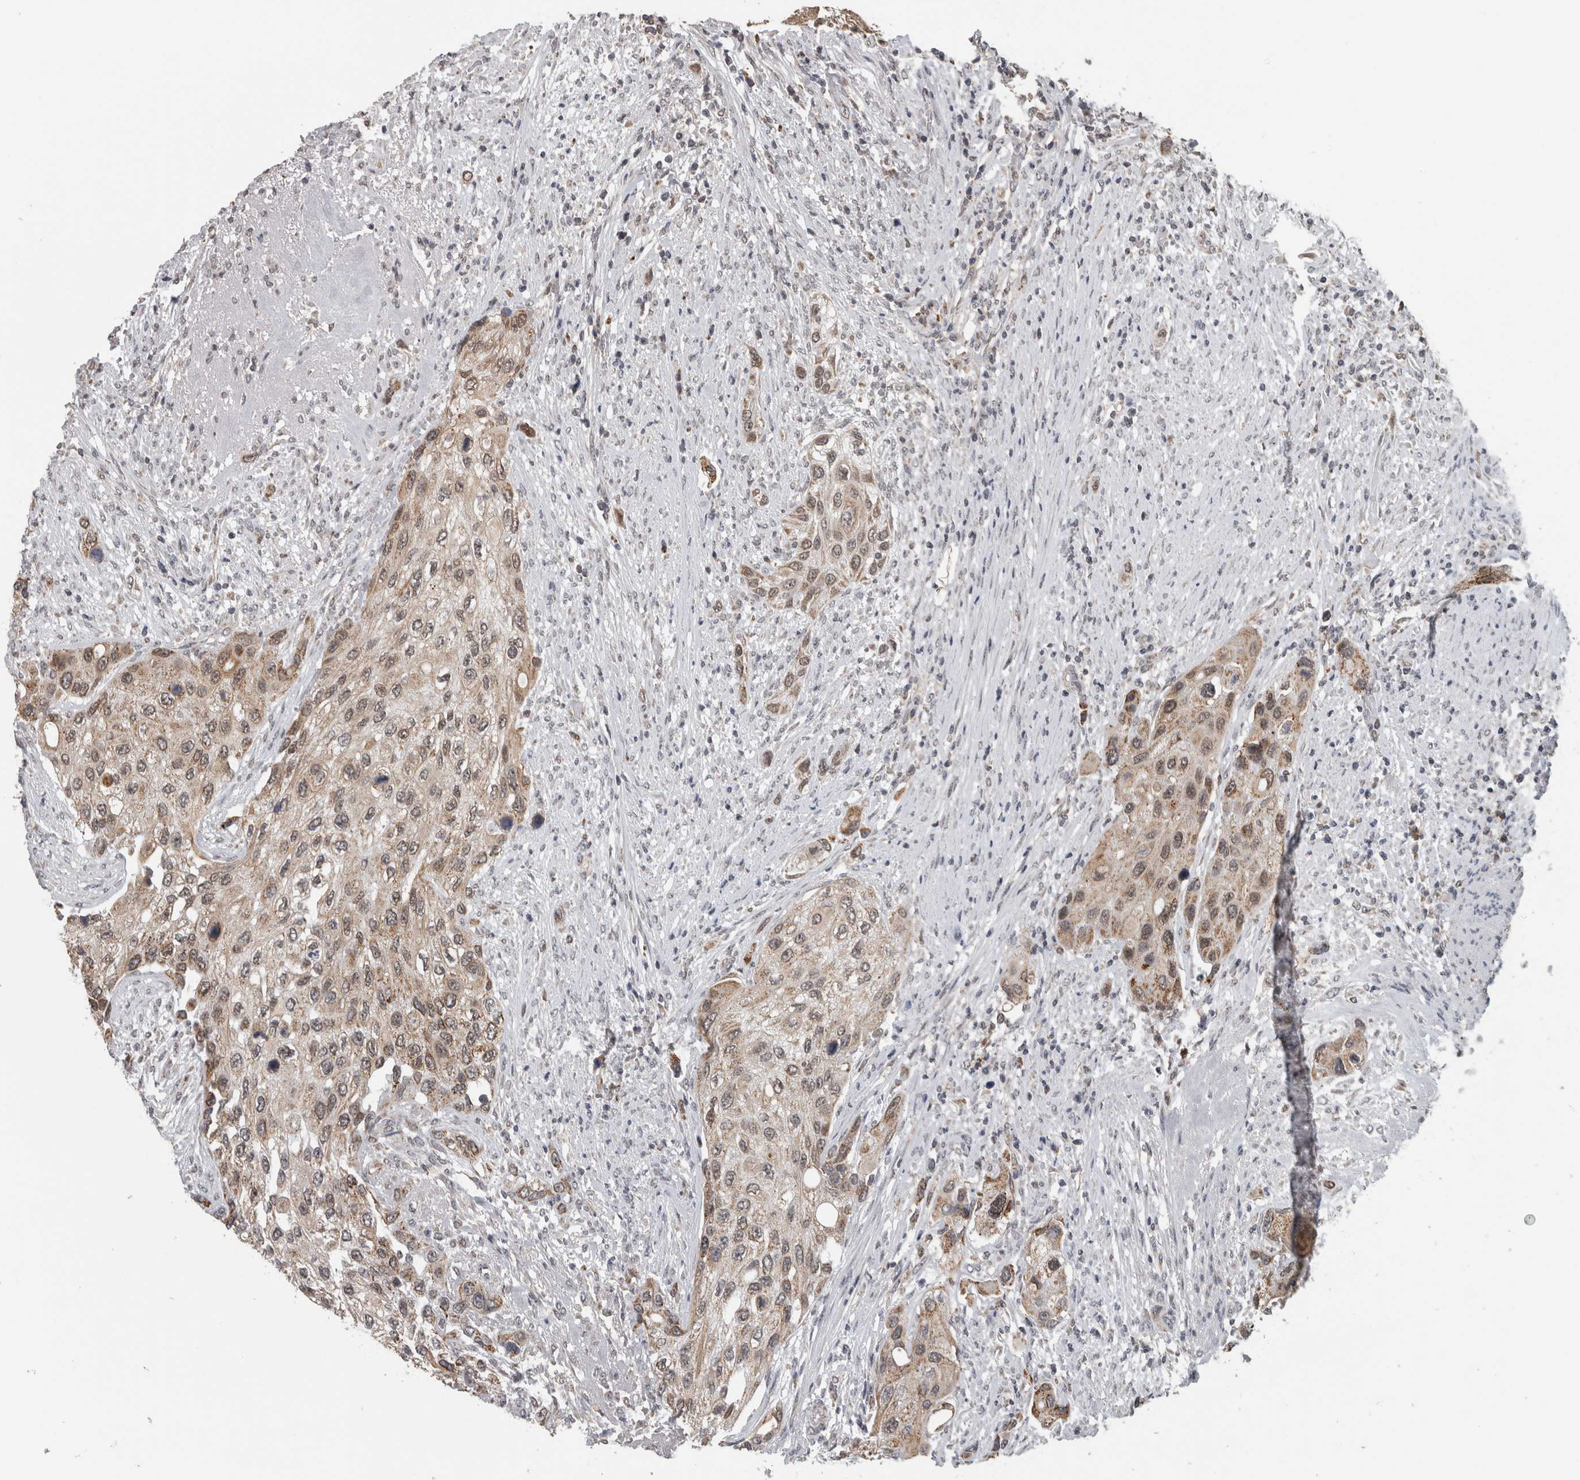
{"staining": {"intensity": "weak", "quantity": ">75%", "location": "cytoplasmic/membranous"}, "tissue": "urothelial cancer", "cell_type": "Tumor cells", "image_type": "cancer", "snomed": [{"axis": "morphology", "description": "Urothelial carcinoma, High grade"}, {"axis": "topography", "description": "Urinary bladder"}], "caption": "Immunohistochemical staining of high-grade urothelial carcinoma reveals low levels of weak cytoplasmic/membranous protein expression in about >75% of tumor cells.", "gene": "OR2K2", "patient": {"sex": "female", "age": 56}}